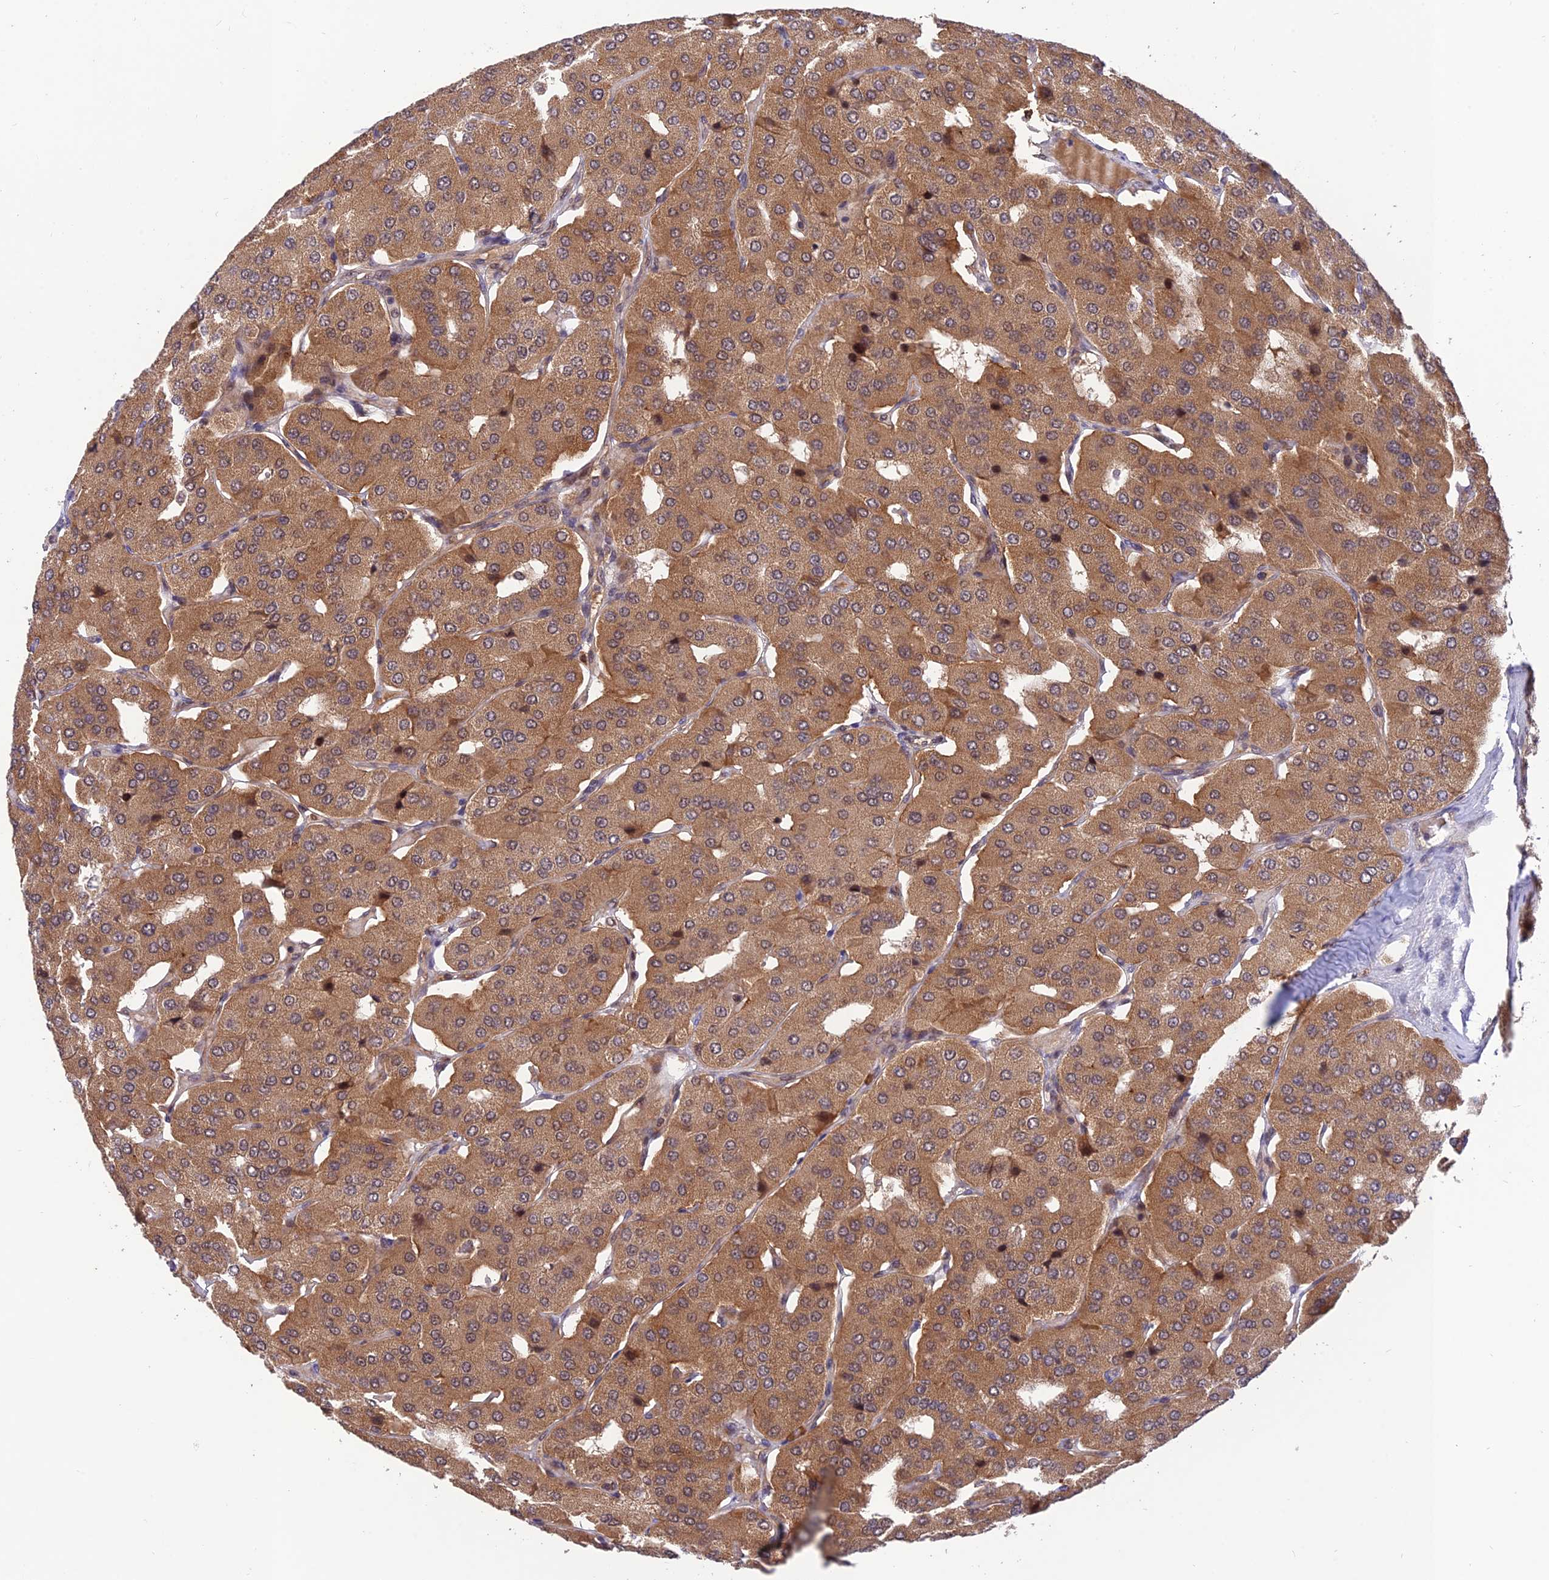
{"staining": {"intensity": "moderate", "quantity": ">75%", "location": "cytoplasmic/membranous"}, "tissue": "parathyroid gland", "cell_type": "Glandular cells", "image_type": "normal", "snomed": [{"axis": "morphology", "description": "Normal tissue, NOS"}, {"axis": "morphology", "description": "Adenoma, NOS"}, {"axis": "topography", "description": "Parathyroid gland"}], "caption": "Parathyroid gland stained with immunohistochemistry (IHC) displays moderate cytoplasmic/membranous staining in about >75% of glandular cells. Nuclei are stained in blue.", "gene": "REV1", "patient": {"sex": "female", "age": 86}}